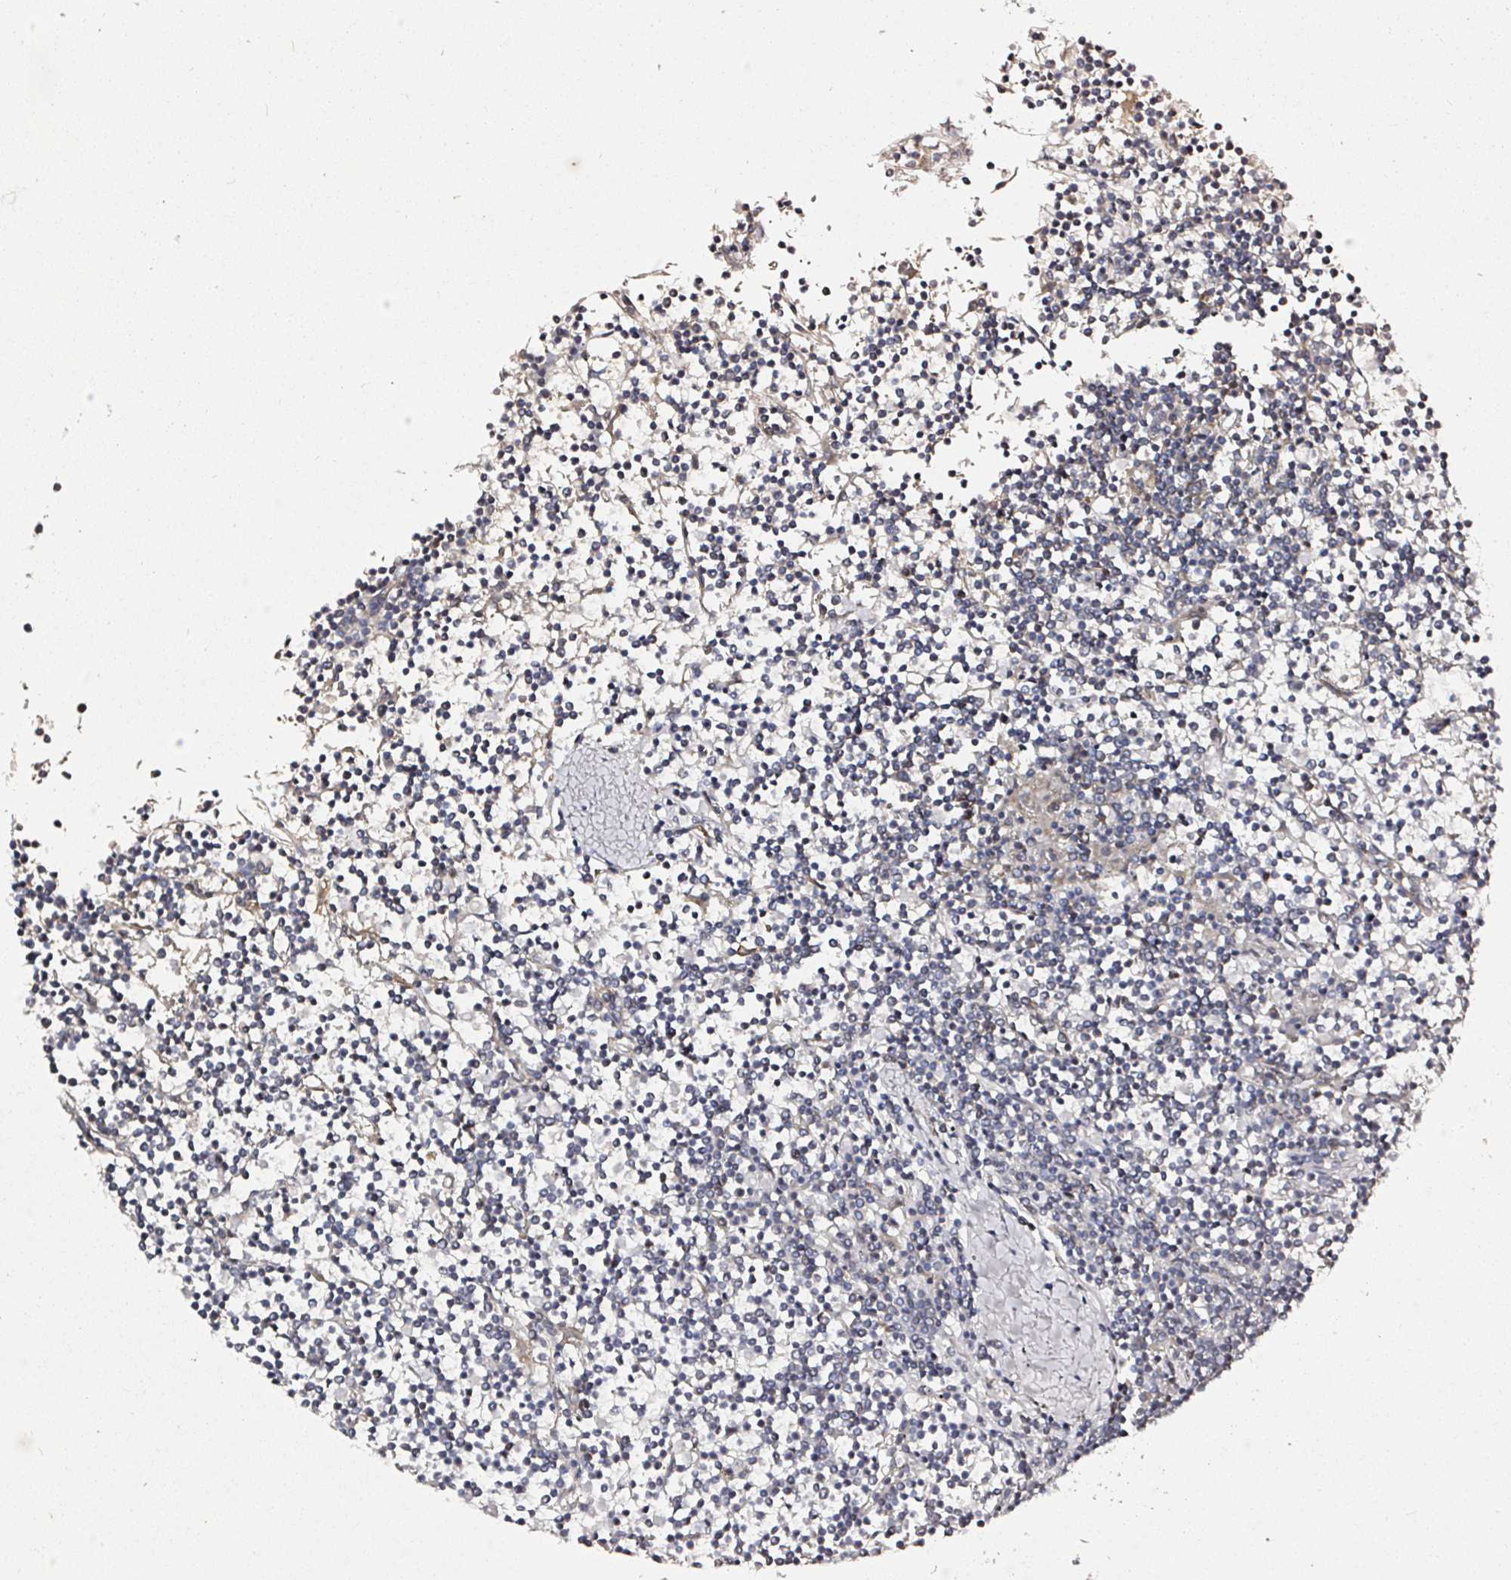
{"staining": {"intensity": "negative", "quantity": "none", "location": "none"}, "tissue": "lymphoma", "cell_type": "Tumor cells", "image_type": "cancer", "snomed": [{"axis": "morphology", "description": "Malignant lymphoma, non-Hodgkin's type, Low grade"}, {"axis": "topography", "description": "Spleen"}], "caption": "Immunohistochemistry of lymphoma reveals no expression in tumor cells.", "gene": "ATAD3B", "patient": {"sex": "female", "age": 19}}